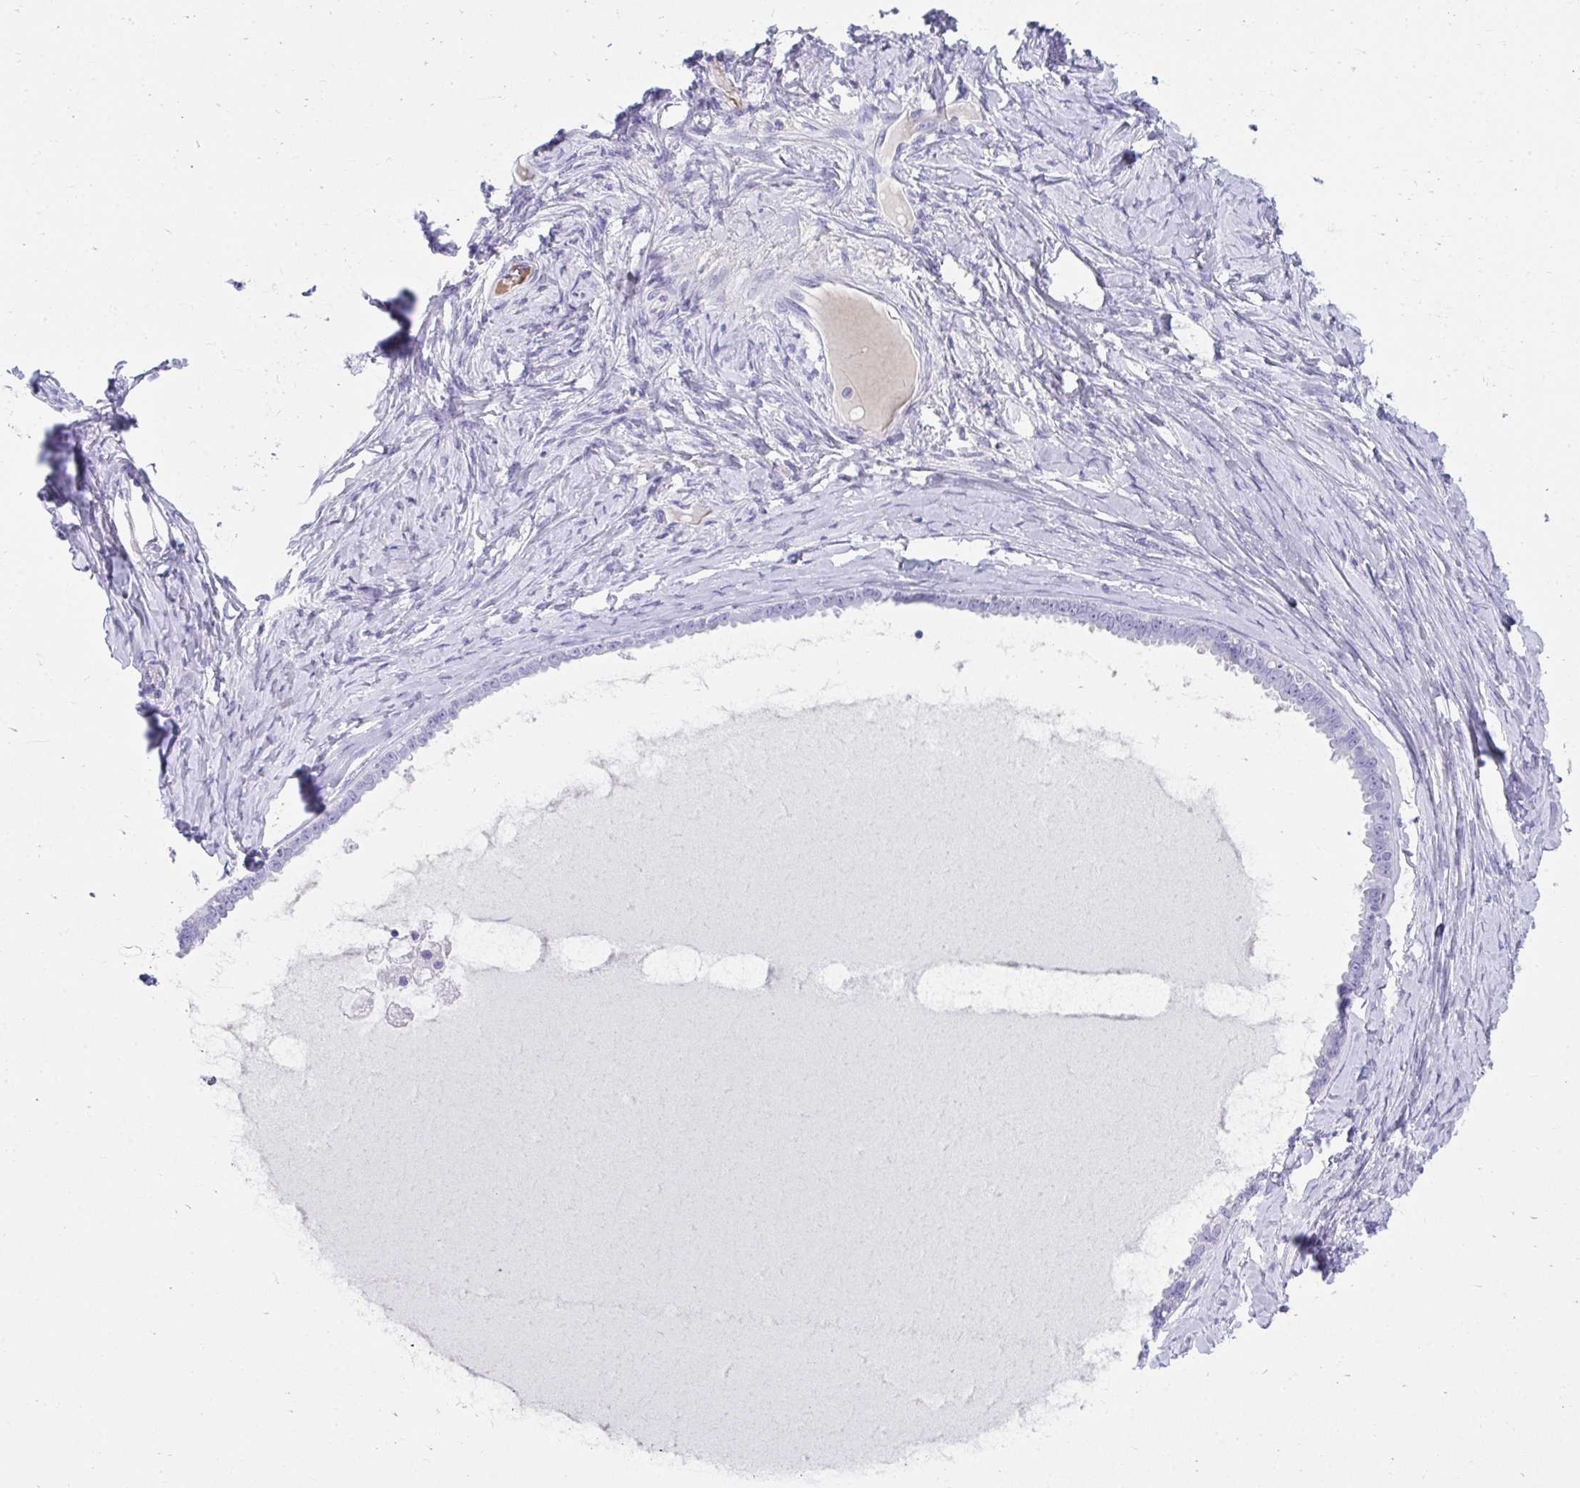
{"staining": {"intensity": "negative", "quantity": "none", "location": "none"}, "tissue": "ovarian cancer", "cell_type": "Tumor cells", "image_type": "cancer", "snomed": [{"axis": "morphology", "description": "Cystadenocarcinoma, serous, NOS"}, {"axis": "topography", "description": "Ovary"}], "caption": "The histopathology image exhibits no staining of tumor cells in ovarian cancer (serous cystadenocarcinoma).", "gene": "TNNT1", "patient": {"sex": "female", "age": 71}}